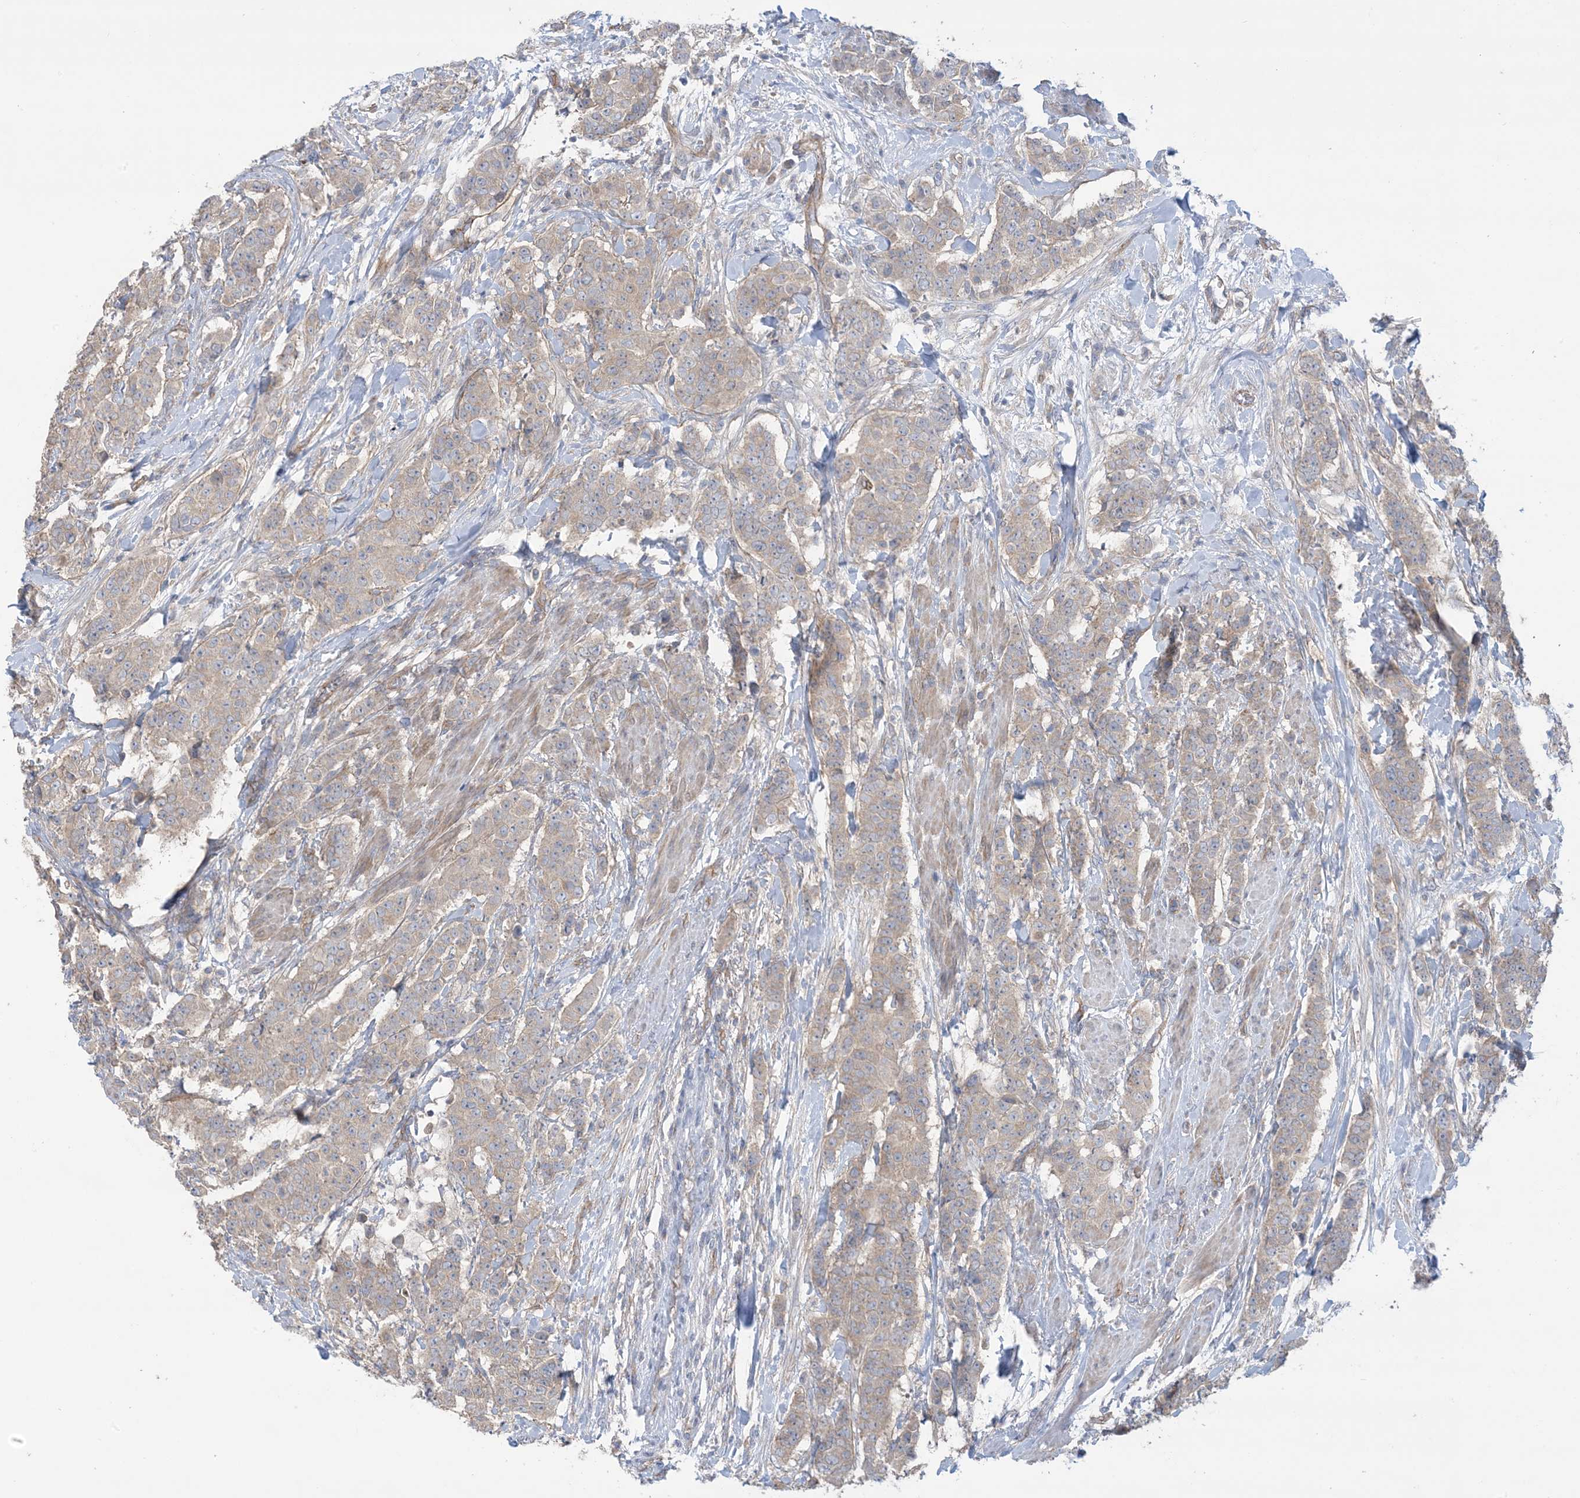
{"staining": {"intensity": "weak", "quantity": ">75%", "location": "cytoplasmic/membranous"}, "tissue": "breast cancer", "cell_type": "Tumor cells", "image_type": "cancer", "snomed": [{"axis": "morphology", "description": "Duct carcinoma"}, {"axis": "topography", "description": "Breast"}], "caption": "Tumor cells reveal low levels of weak cytoplasmic/membranous staining in approximately >75% of cells in human breast infiltrating ductal carcinoma. Nuclei are stained in blue.", "gene": "CCNY", "patient": {"sex": "female", "age": 40}}